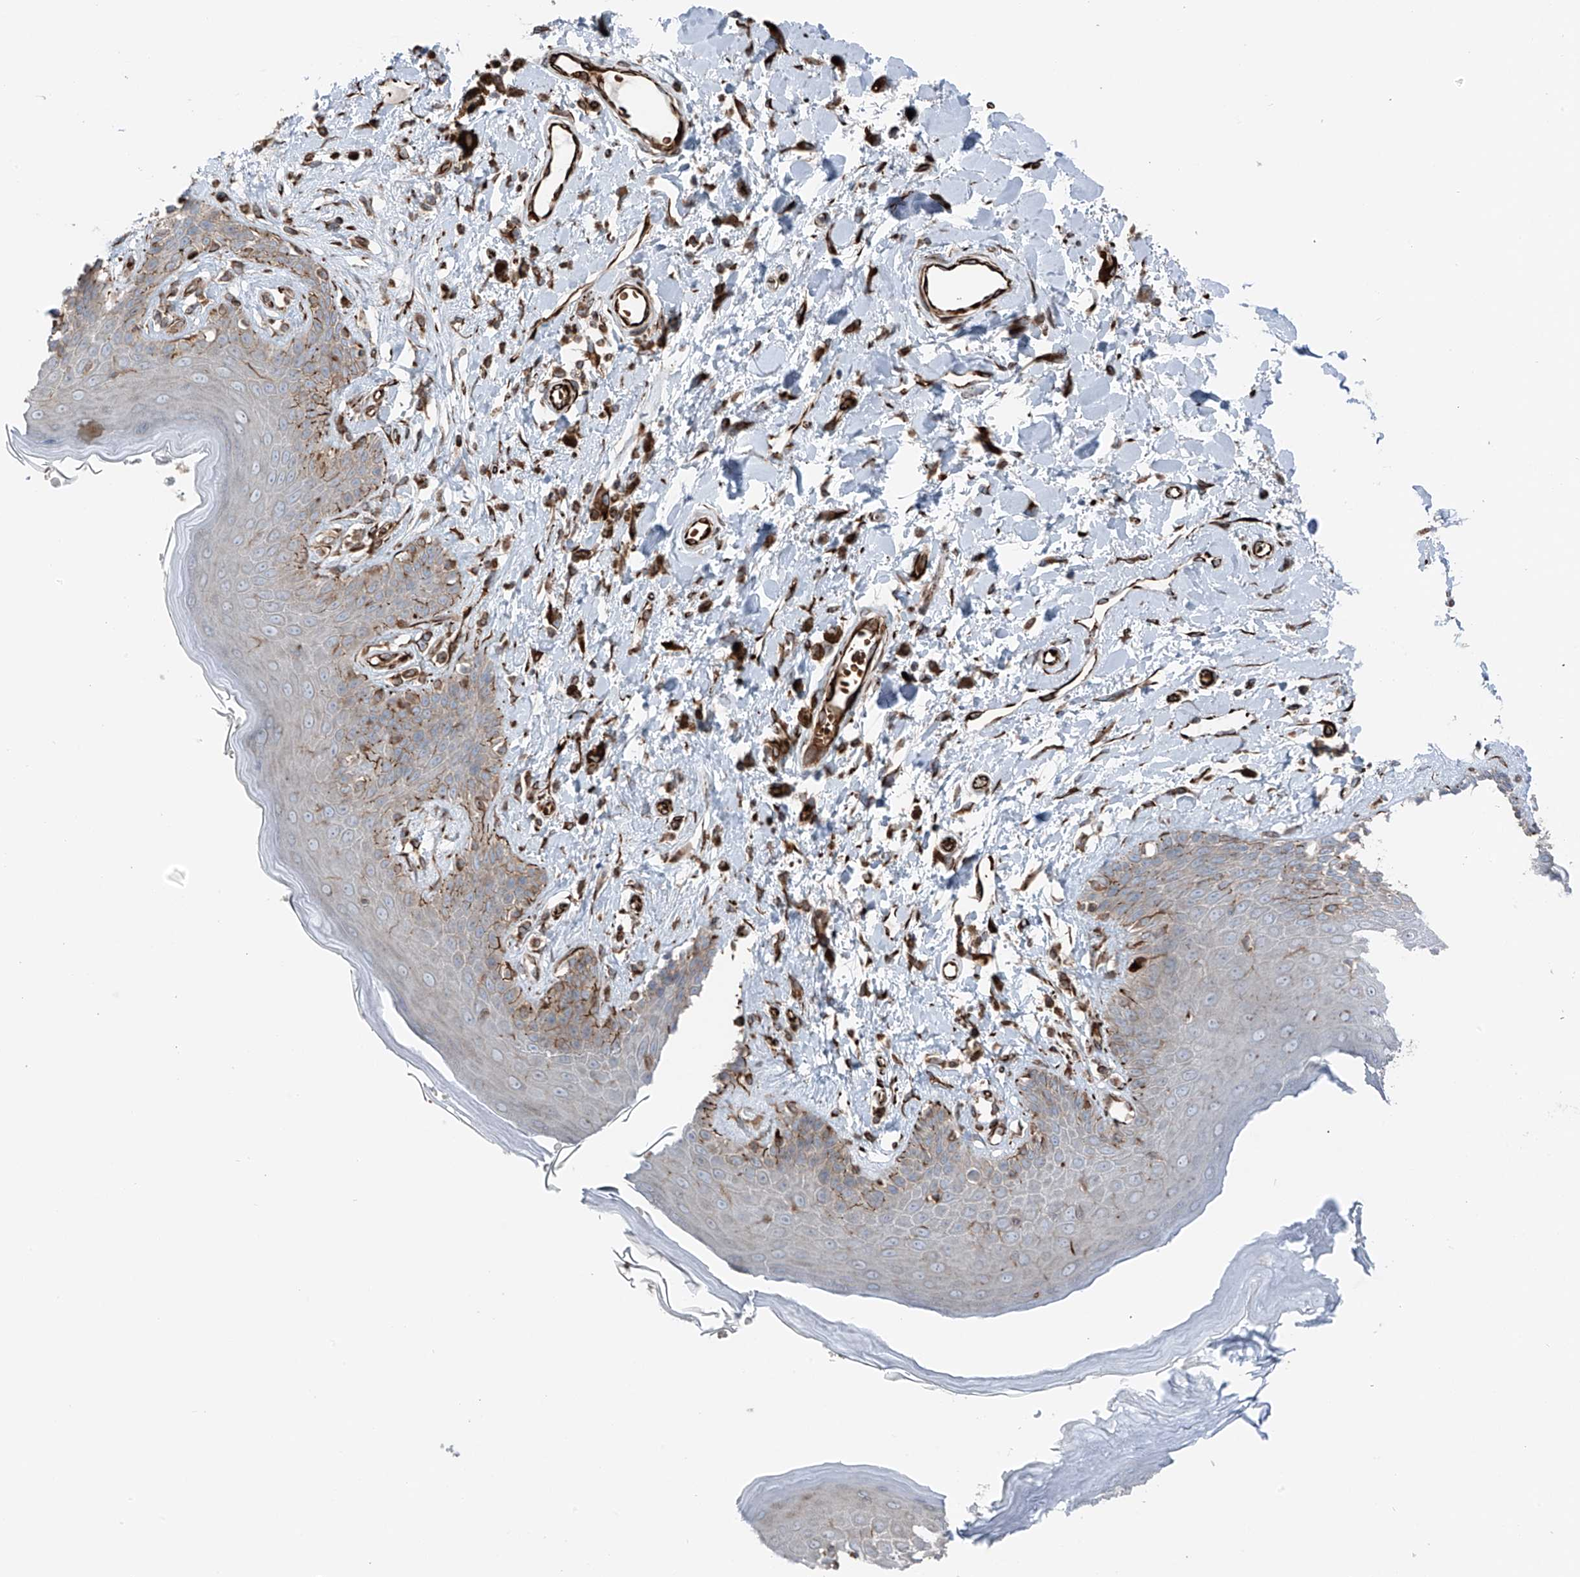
{"staining": {"intensity": "moderate", "quantity": "<25%", "location": "cytoplasmic/membranous"}, "tissue": "skin", "cell_type": "Epidermal cells", "image_type": "normal", "snomed": [{"axis": "morphology", "description": "Normal tissue, NOS"}, {"axis": "topography", "description": "Anal"}], "caption": "IHC (DAB (3,3'-diaminobenzidine)) staining of benign human skin reveals moderate cytoplasmic/membranous protein expression in approximately <25% of epidermal cells.", "gene": "ERLEC1", "patient": {"sex": "female", "age": 78}}